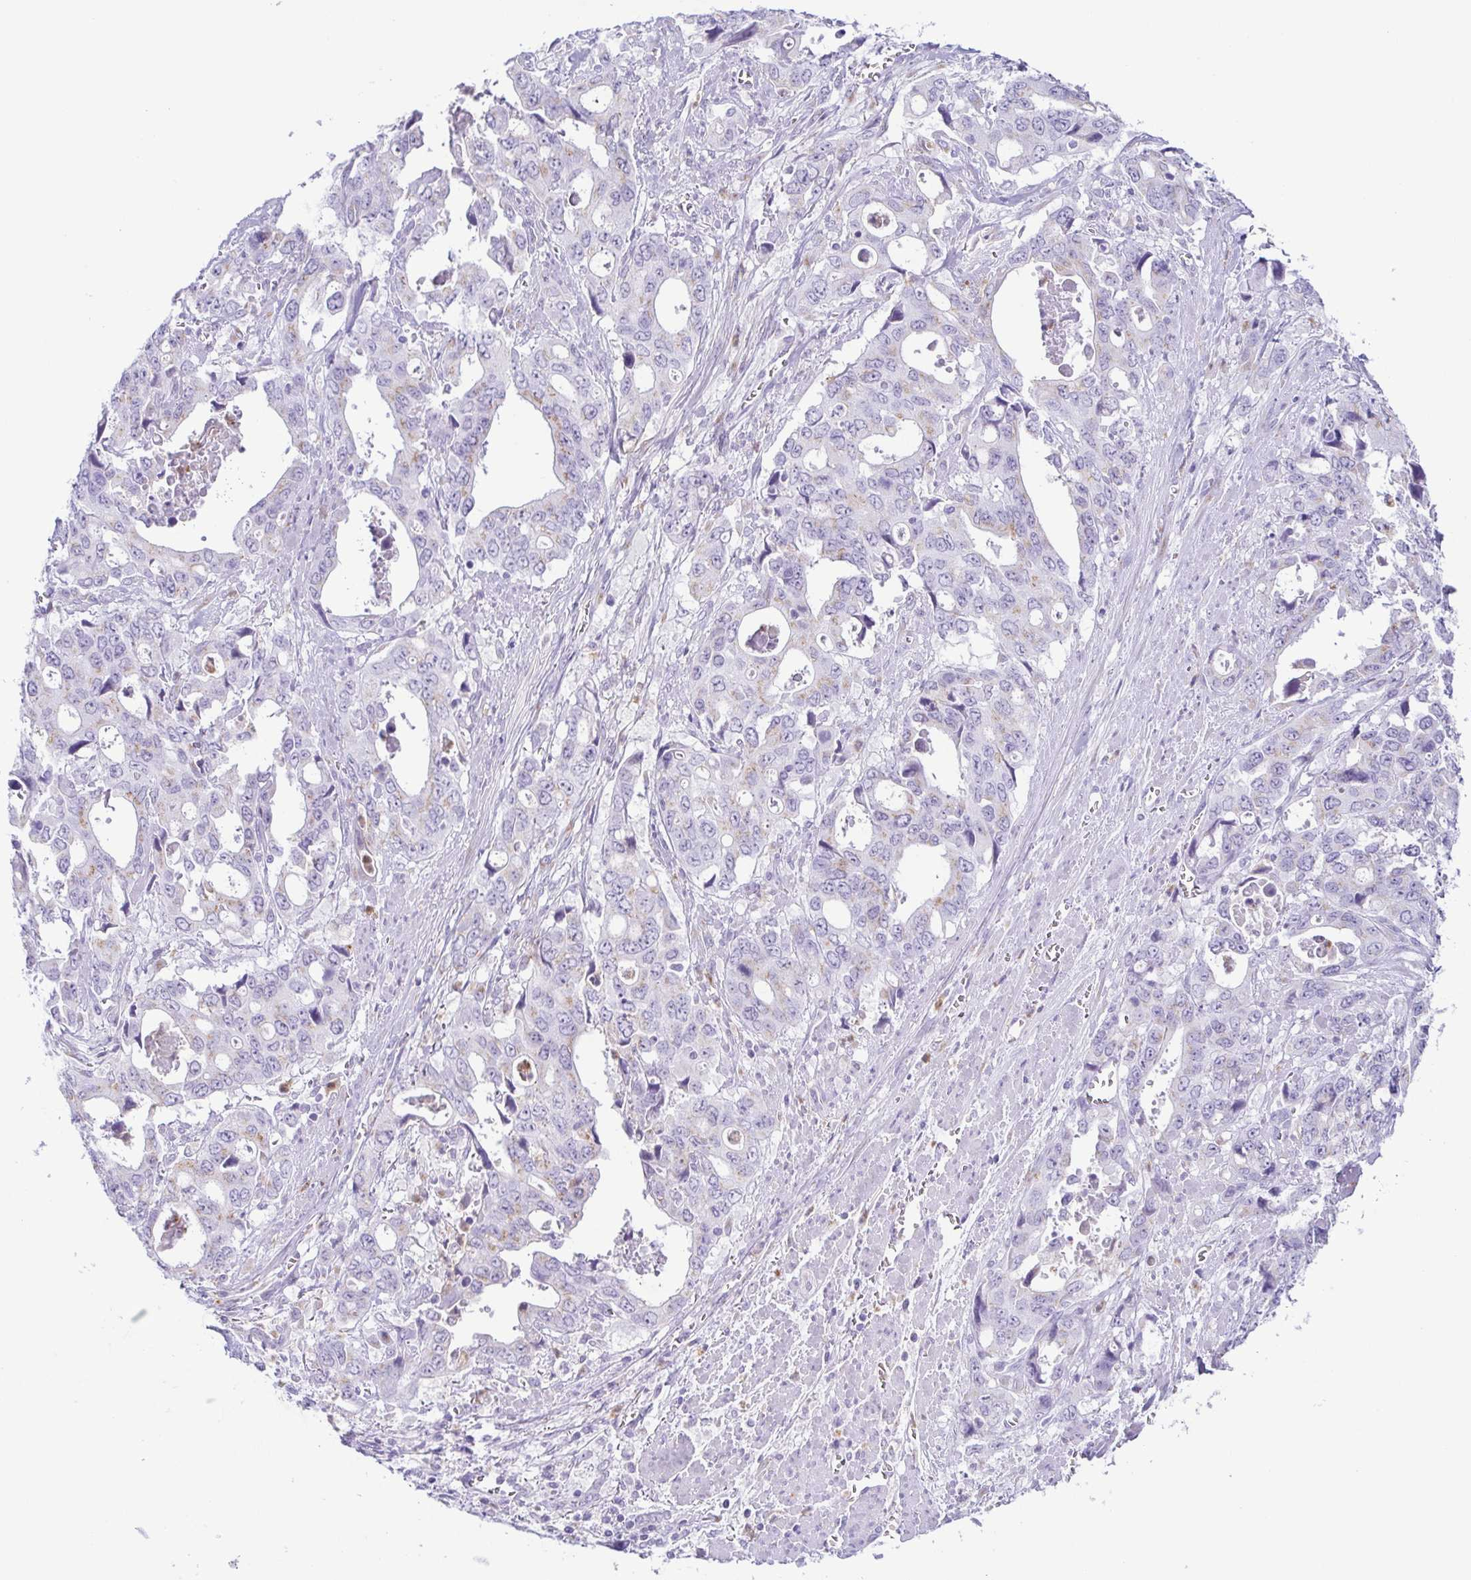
{"staining": {"intensity": "negative", "quantity": "none", "location": "none"}, "tissue": "stomach cancer", "cell_type": "Tumor cells", "image_type": "cancer", "snomed": [{"axis": "morphology", "description": "Adenocarcinoma, NOS"}, {"axis": "topography", "description": "Stomach, upper"}], "caption": "An immunohistochemistry micrograph of stomach cancer is shown. There is no staining in tumor cells of stomach cancer.", "gene": "AZU1", "patient": {"sex": "male", "age": 74}}